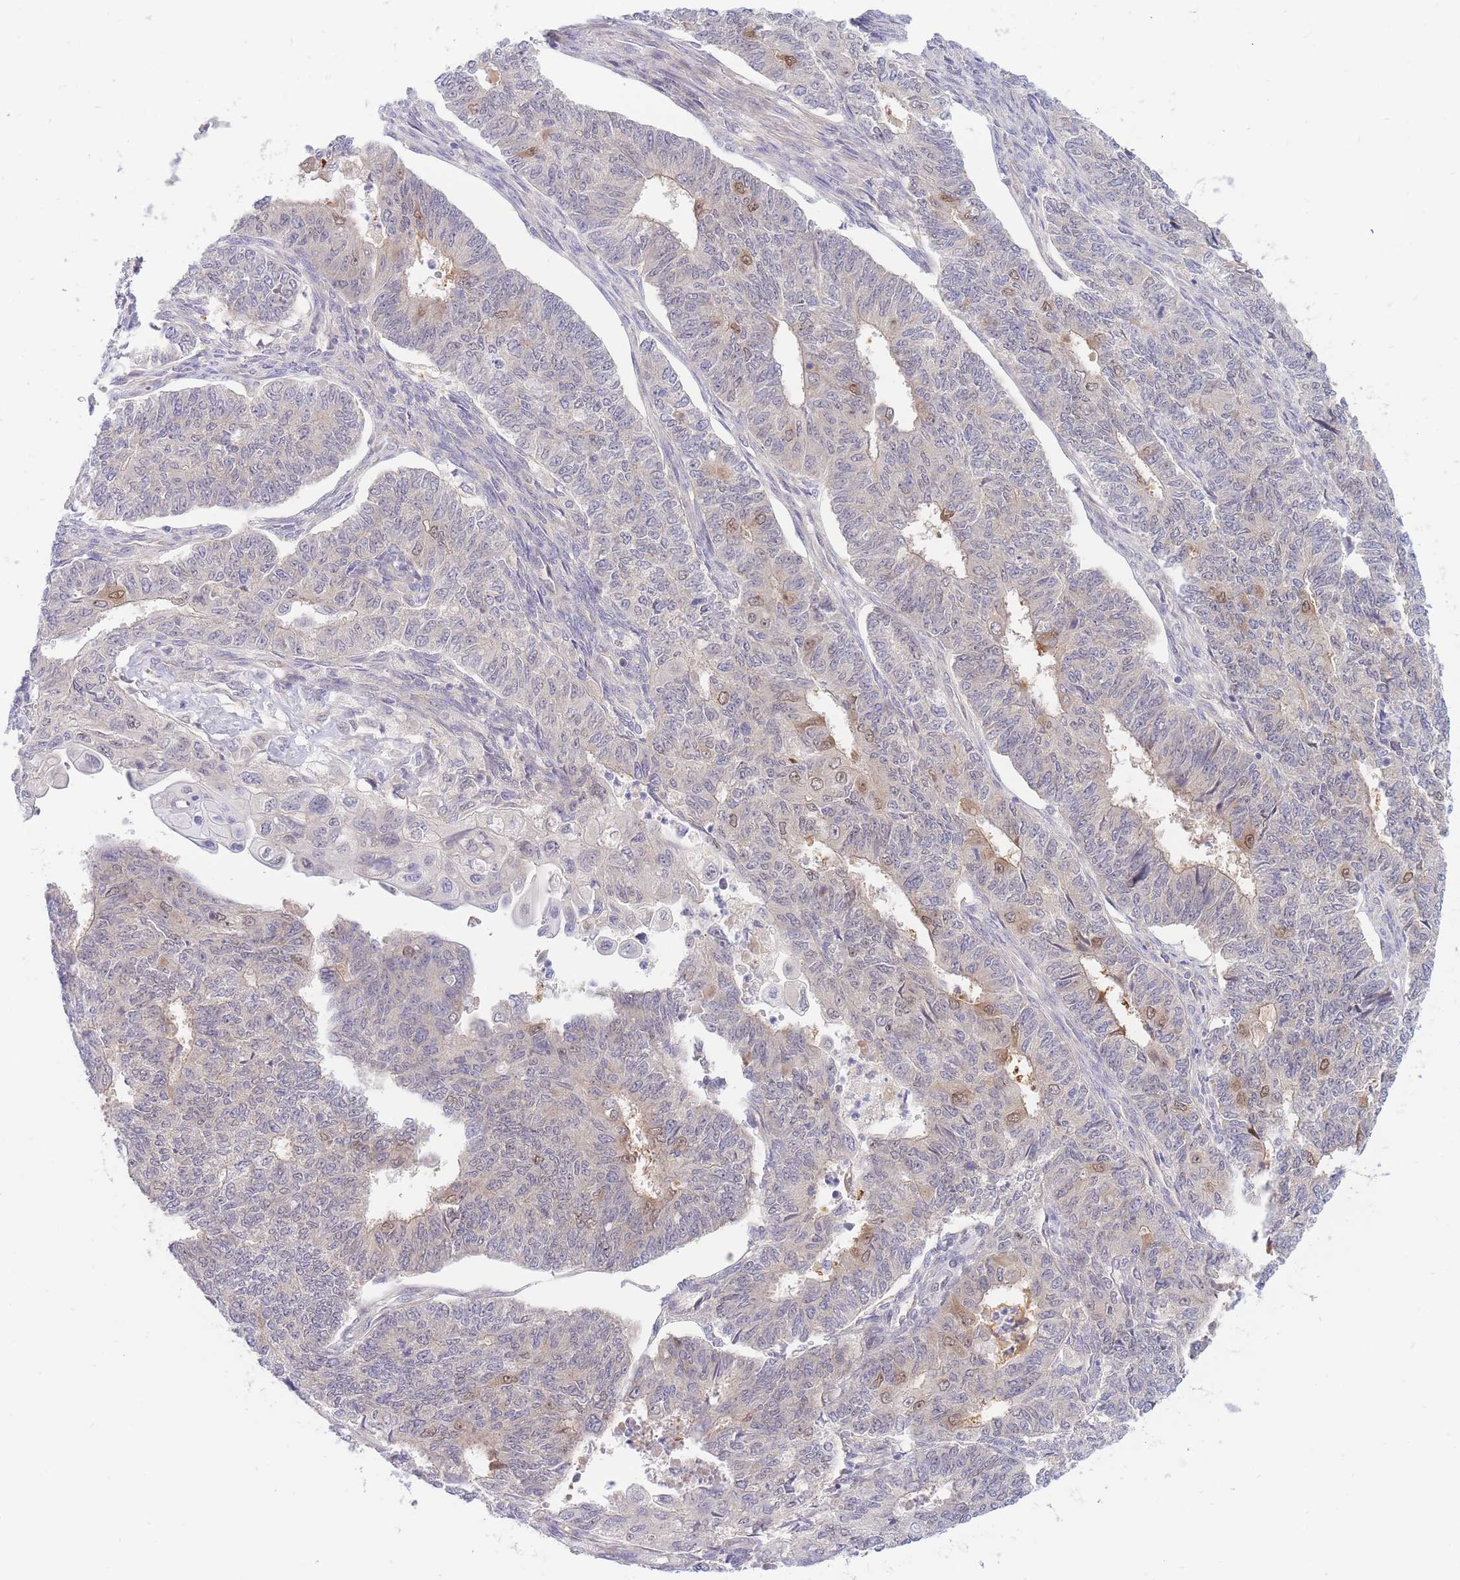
{"staining": {"intensity": "weak", "quantity": "<25%", "location": "nuclear"}, "tissue": "endometrial cancer", "cell_type": "Tumor cells", "image_type": "cancer", "snomed": [{"axis": "morphology", "description": "Adenocarcinoma, NOS"}, {"axis": "topography", "description": "Endometrium"}], "caption": "The photomicrograph reveals no staining of tumor cells in adenocarcinoma (endometrial).", "gene": "APOL4", "patient": {"sex": "female", "age": 32}}